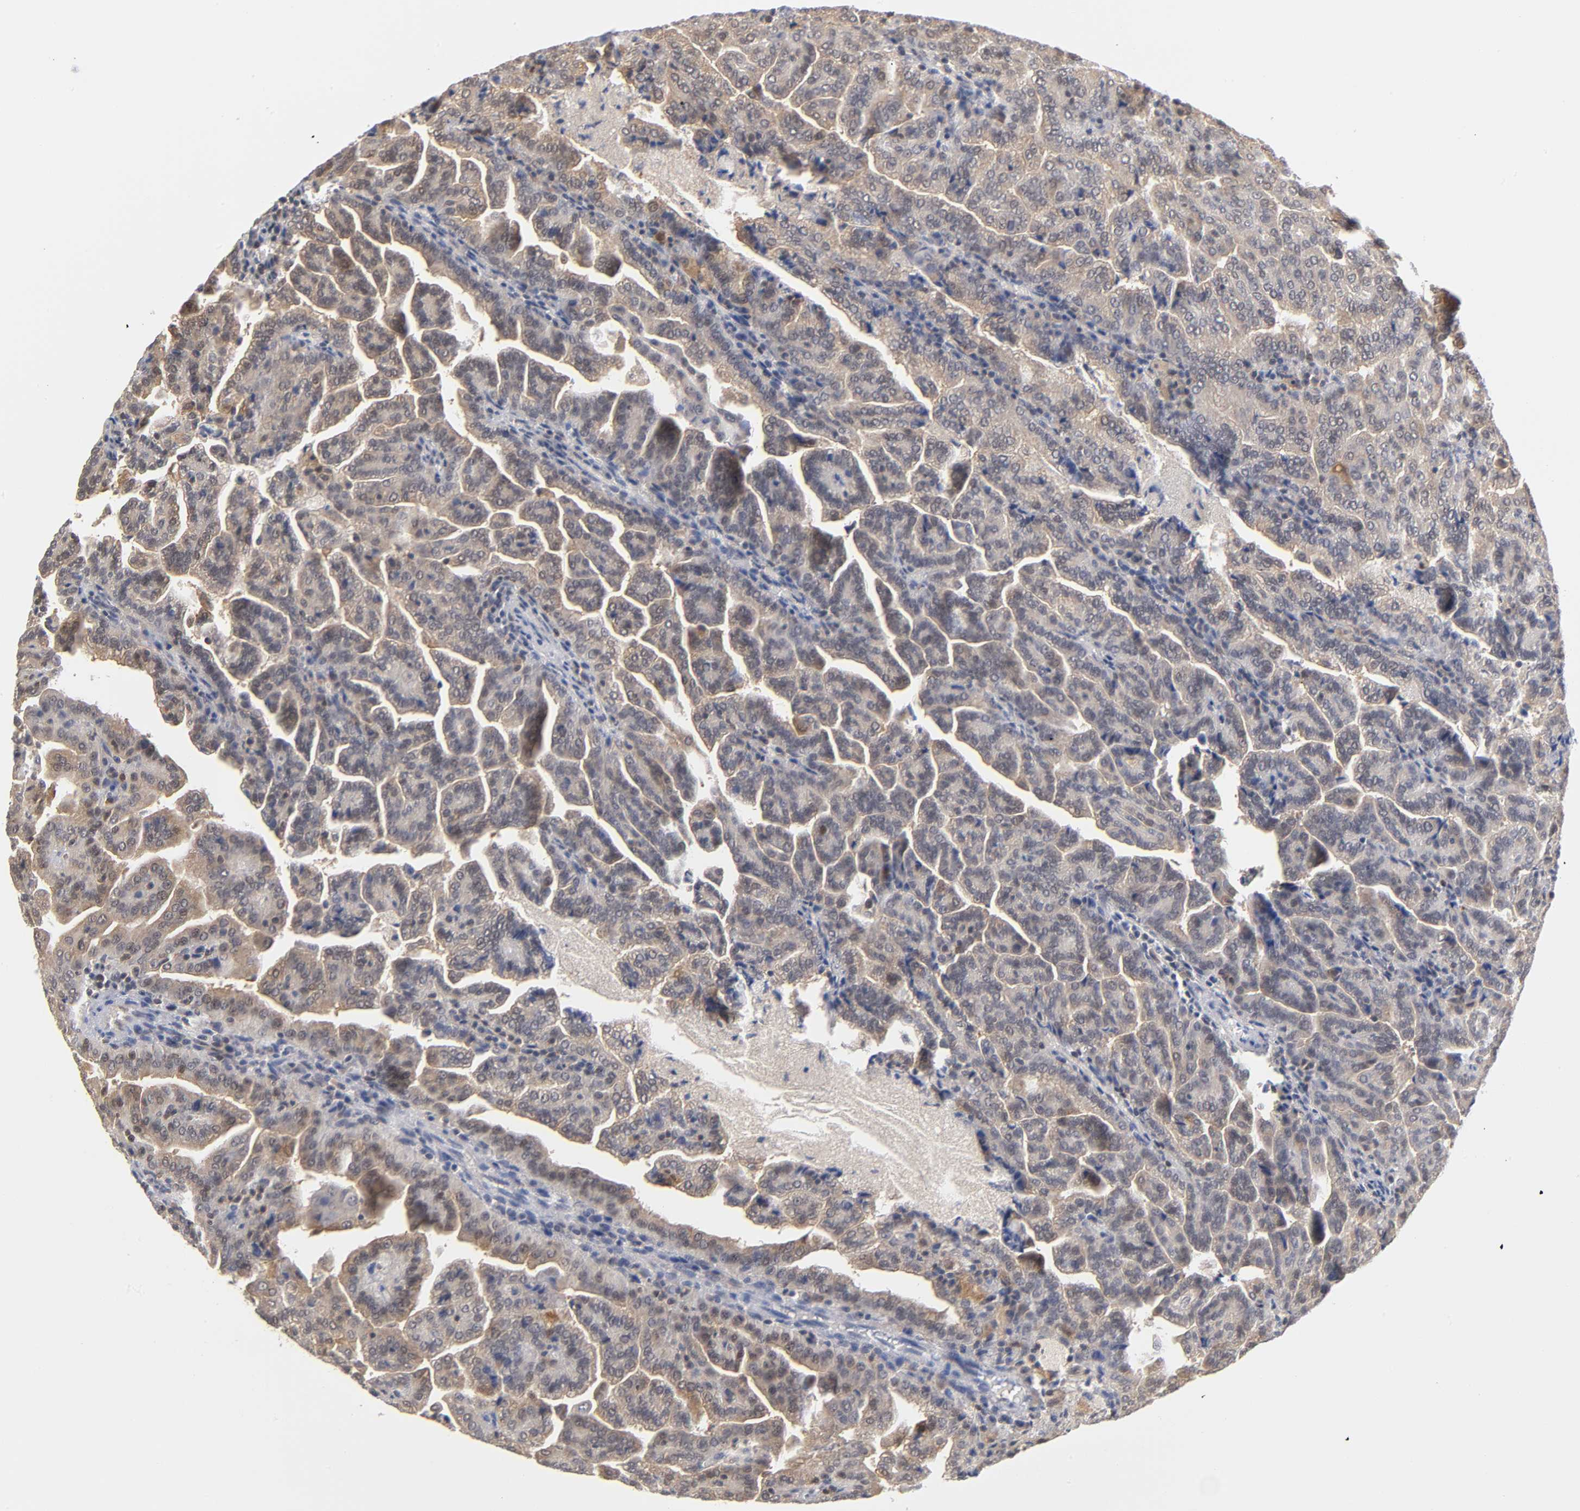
{"staining": {"intensity": "weak", "quantity": "25%-75%", "location": "cytoplasmic/membranous"}, "tissue": "renal cancer", "cell_type": "Tumor cells", "image_type": "cancer", "snomed": [{"axis": "morphology", "description": "Adenocarcinoma, NOS"}, {"axis": "topography", "description": "Kidney"}], "caption": "Human renal cancer stained with a protein marker demonstrates weak staining in tumor cells.", "gene": "DFFB", "patient": {"sex": "male", "age": 61}}